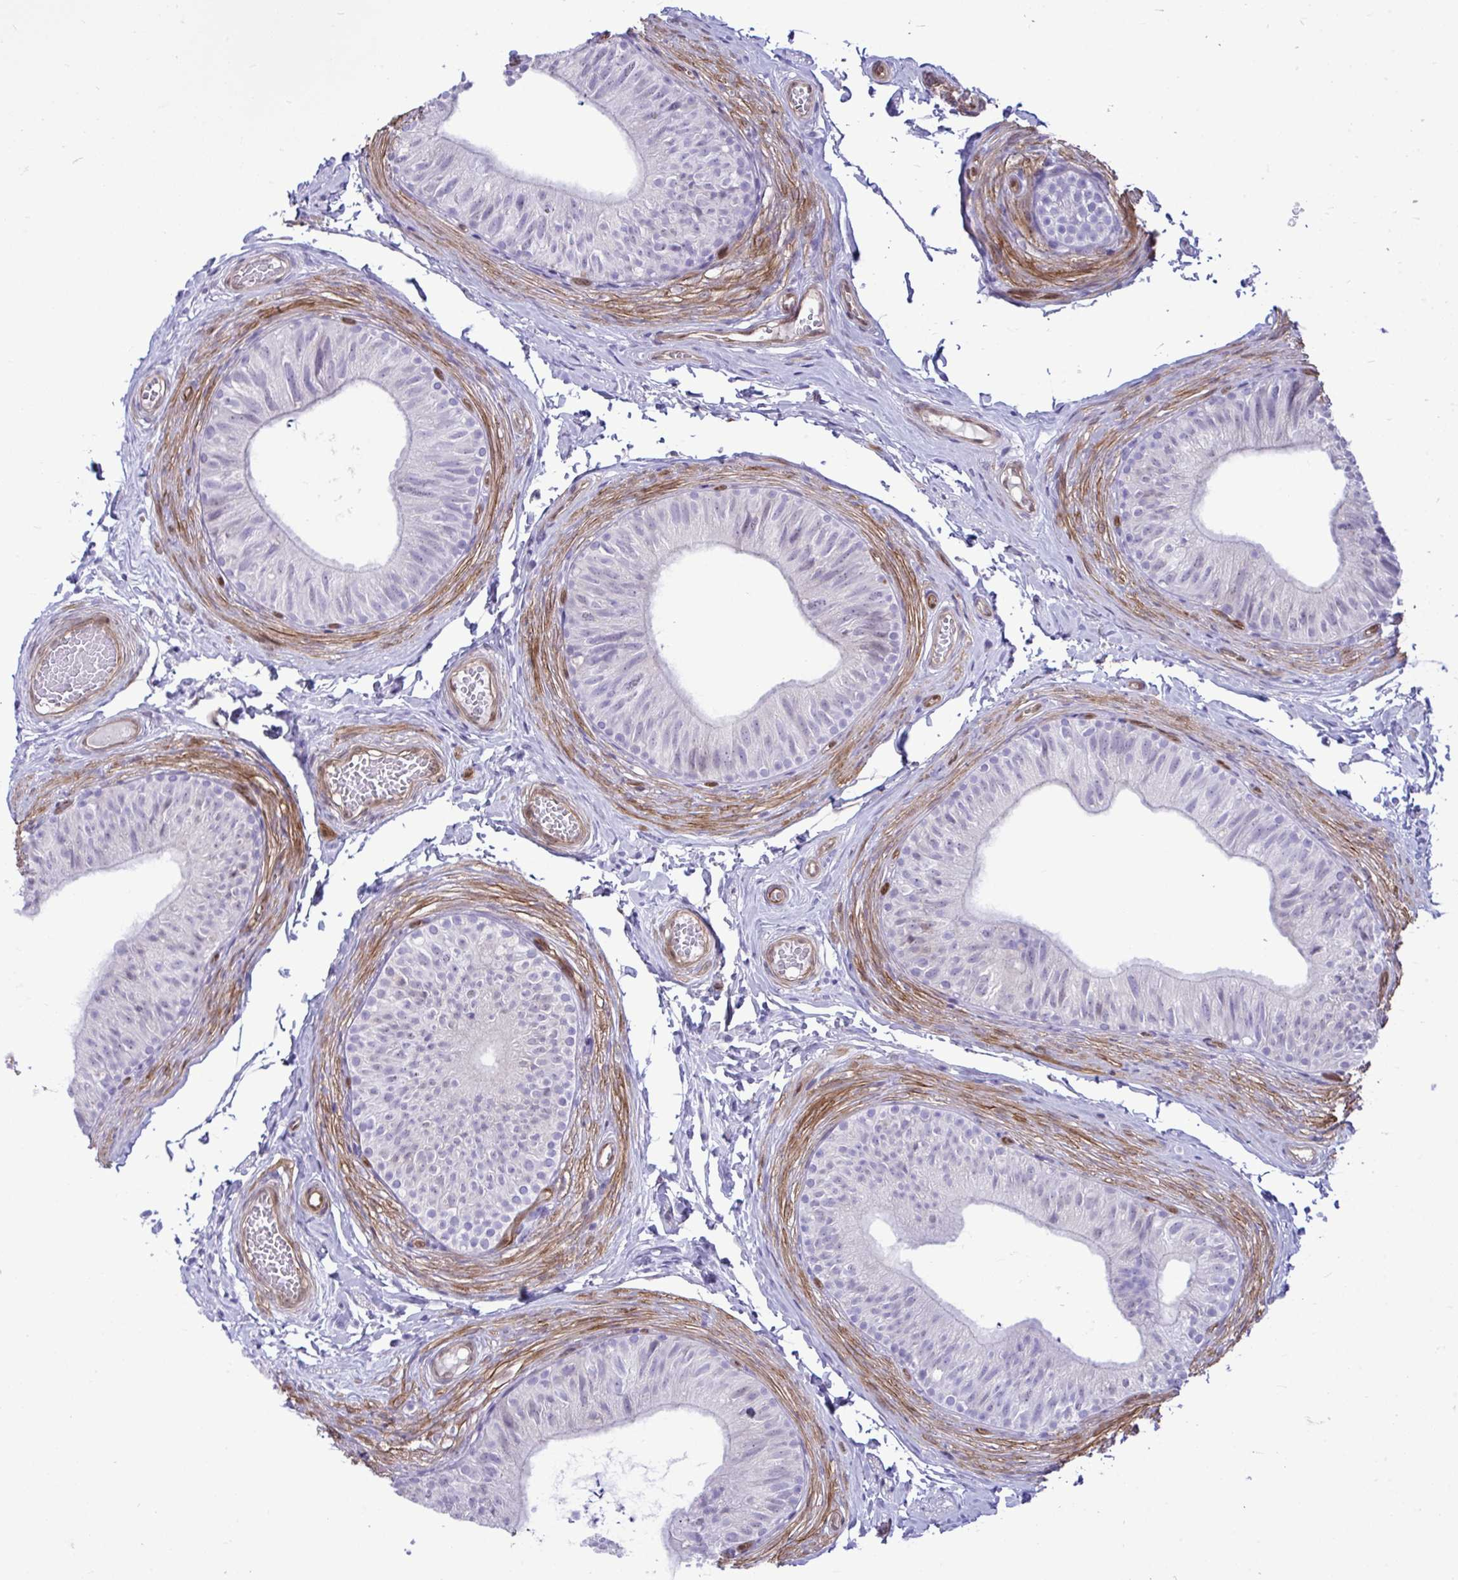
{"staining": {"intensity": "negative", "quantity": "none", "location": "none"}, "tissue": "epididymis", "cell_type": "Glandular cells", "image_type": "normal", "snomed": [{"axis": "morphology", "description": "Normal tissue, NOS"}, {"axis": "topography", "description": "Epididymis, spermatic cord, NOS"}, {"axis": "topography", "description": "Epididymis"}, {"axis": "topography", "description": "Peripheral nerve tissue"}], "caption": "Glandular cells show no significant expression in benign epididymis. (Immunohistochemistry (ihc), brightfield microscopy, high magnification).", "gene": "LIMS2", "patient": {"sex": "male", "age": 29}}